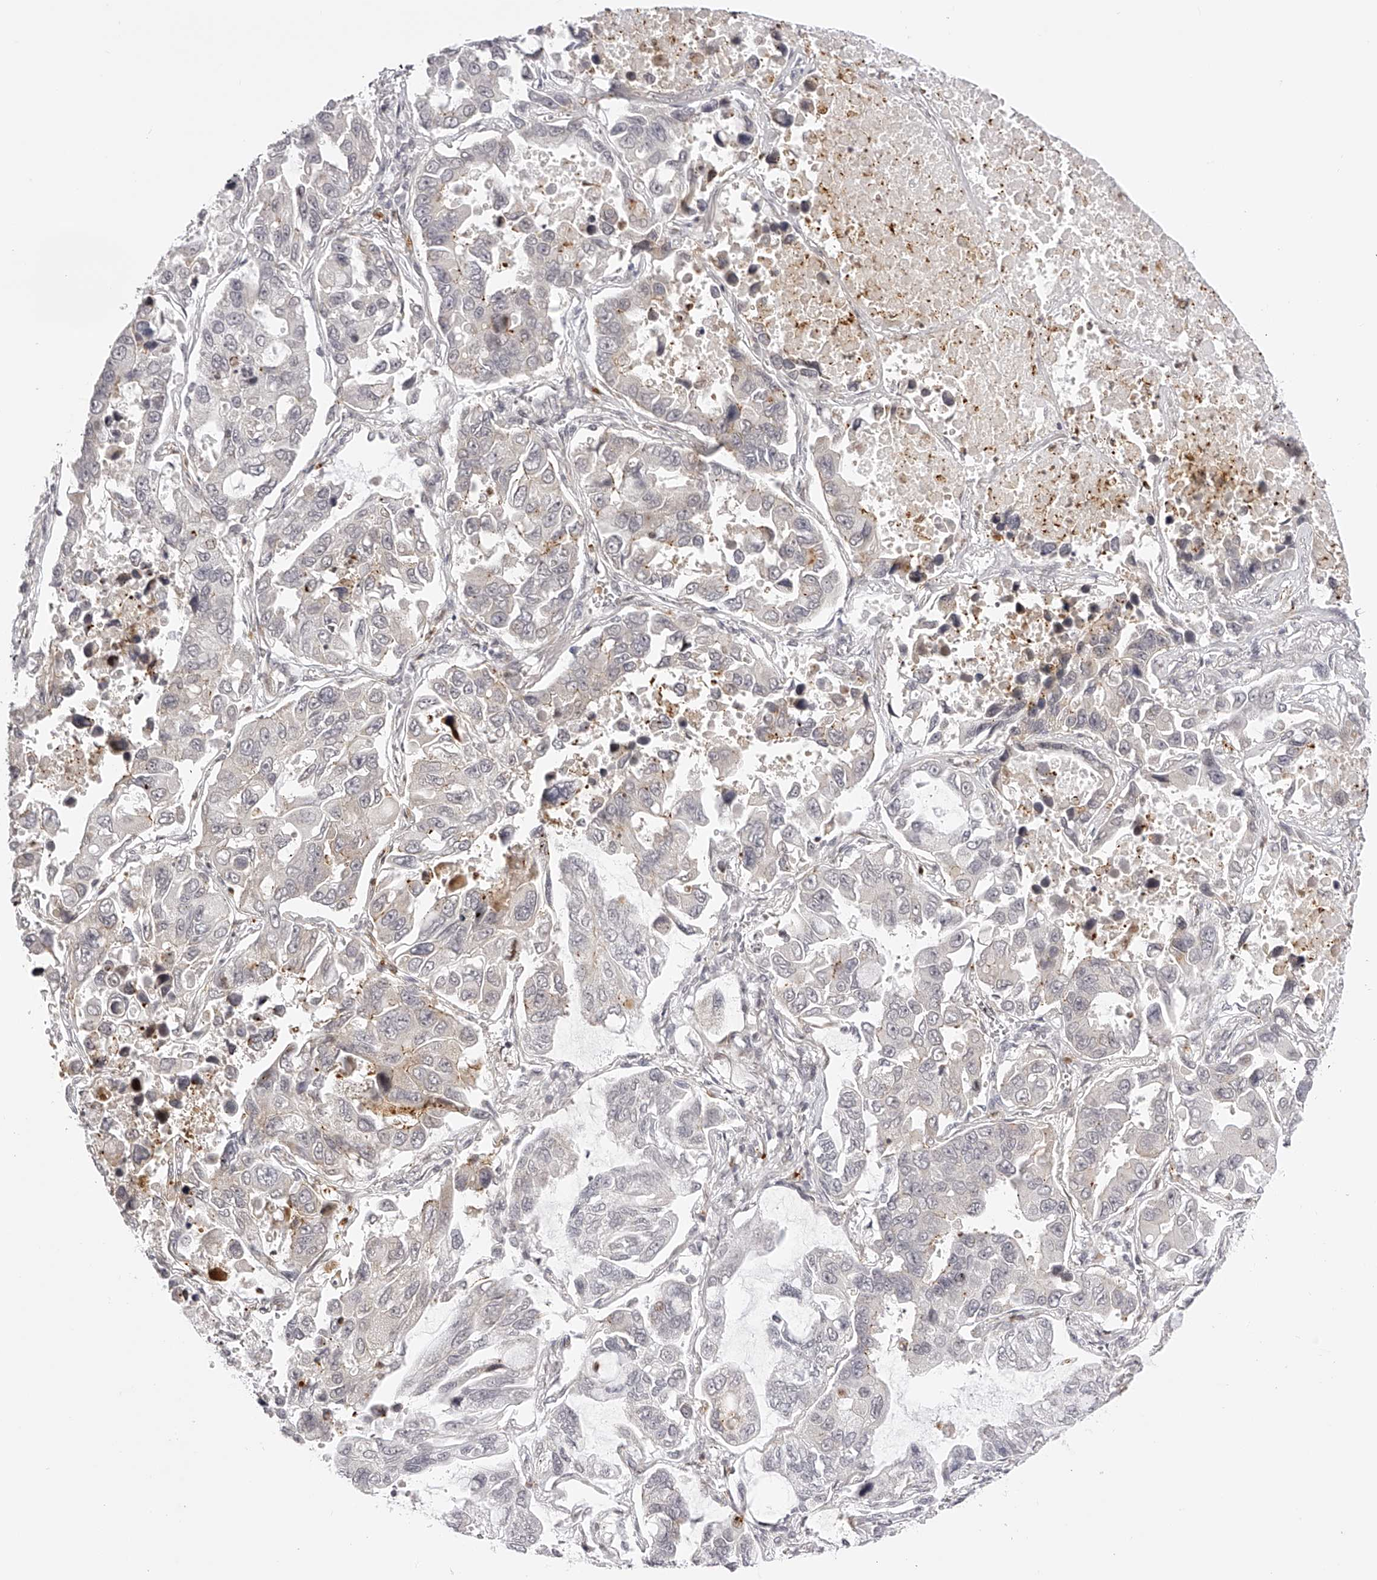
{"staining": {"intensity": "negative", "quantity": "none", "location": "none"}, "tissue": "lung cancer", "cell_type": "Tumor cells", "image_type": "cancer", "snomed": [{"axis": "morphology", "description": "Adenocarcinoma, NOS"}, {"axis": "topography", "description": "Lung"}], "caption": "Human adenocarcinoma (lung) stained for a protein using immunohistochemistry (IHC) demonstrates no staining in tumor cells.", "gene": "PLEKHG1", "patient": {"sex": "male", "age": 64}}